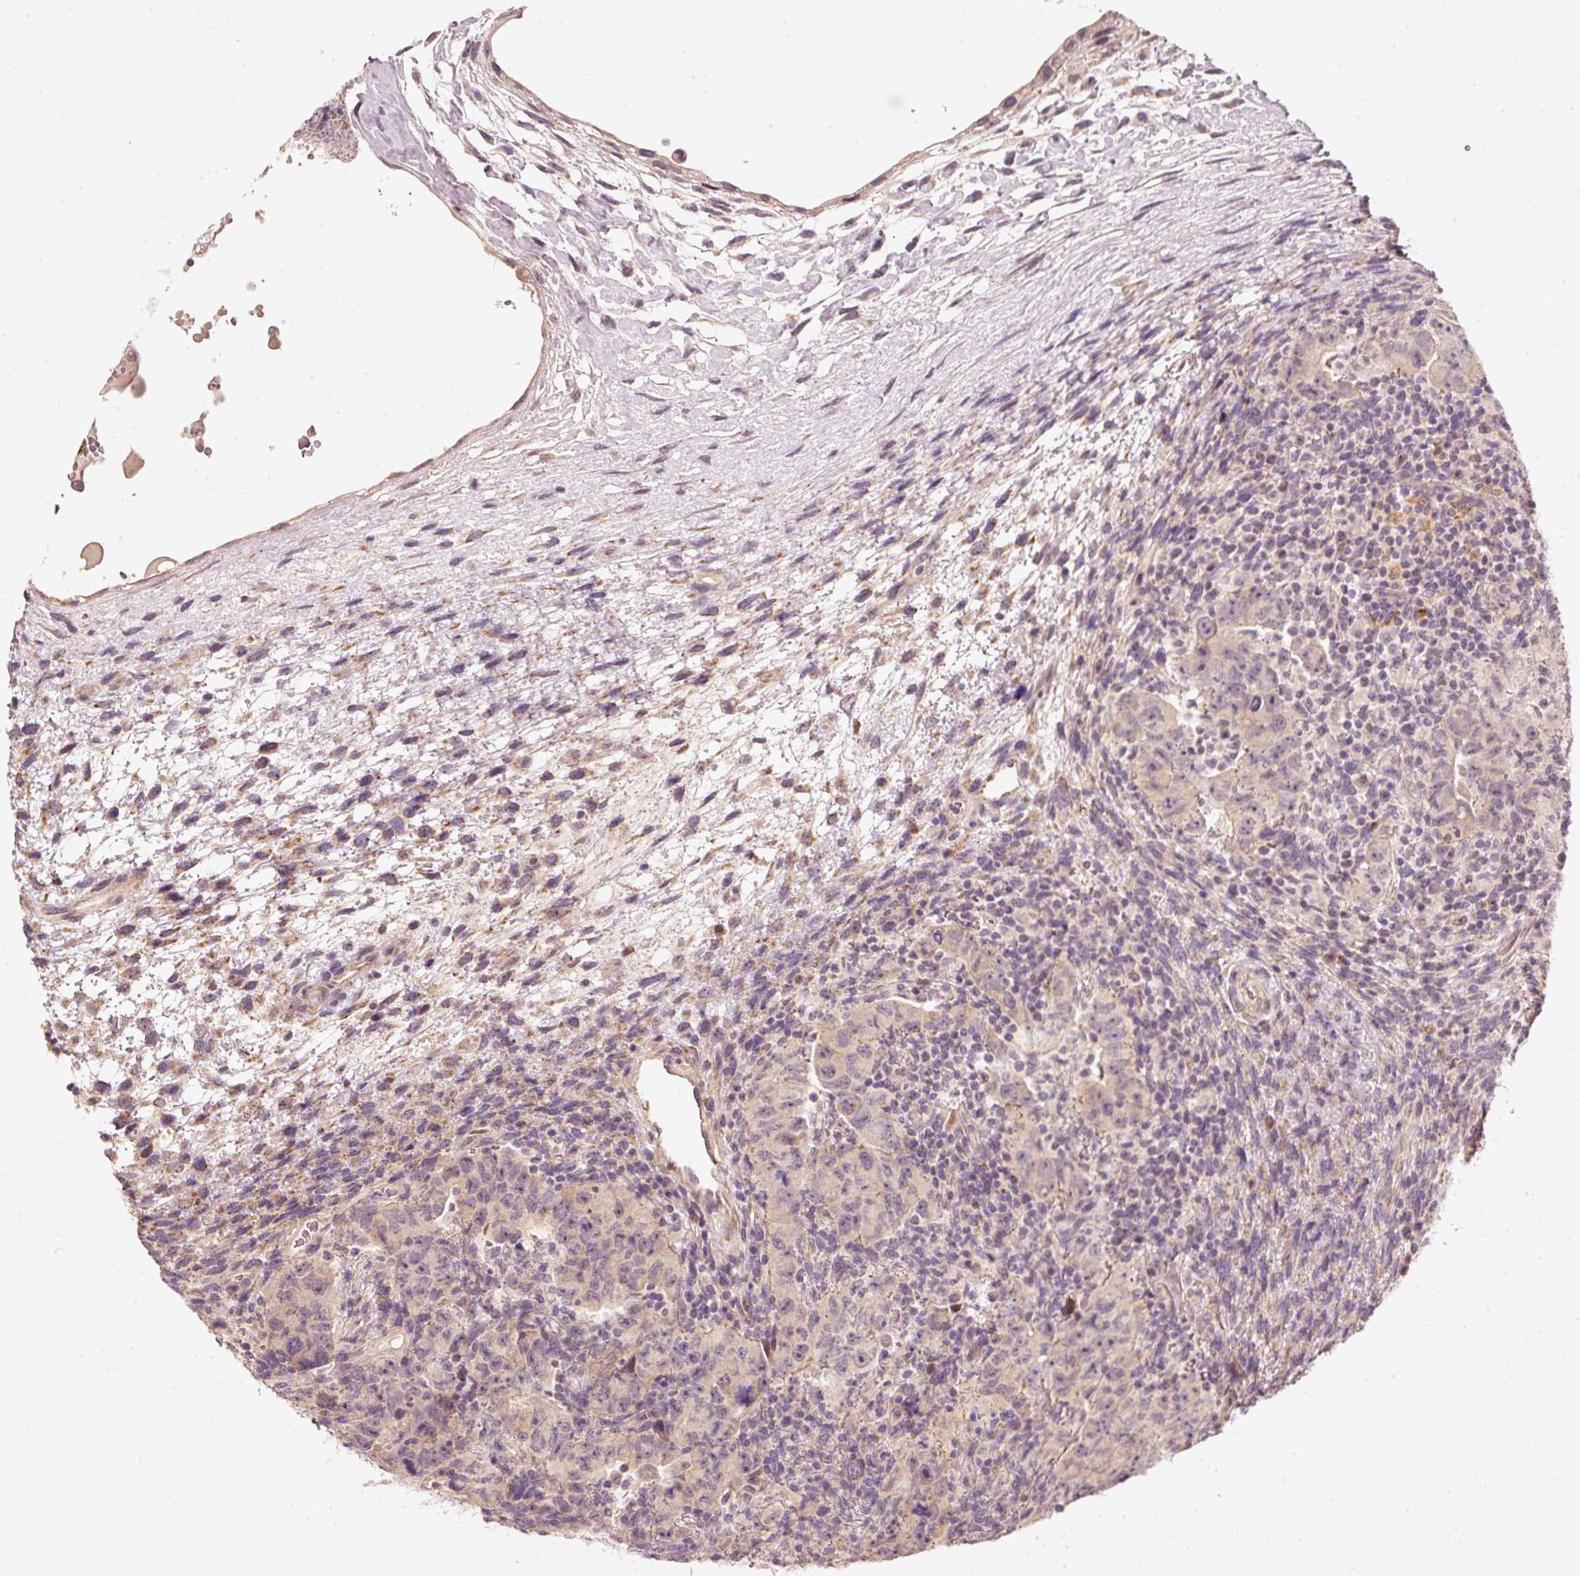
{"staining": {"intensity": "negative", "quantity": "none", "location": "none"}, "tissue": "testis cancer", "cell_type": "Tumor cells", "image_type": "cancer", "snomed": [{"axis": "morphology", "description": "Carcinoma, Embryonal, NOS"}, {"axis": "topography", "description": "Testis"}], "caption": "Testis cancer (embryonal carcinoma) stained for a protein using immunohistochemistry demonstrates no staining tumor cells.", "gene": "ARHGAP22", "patient": {"sex": "male", "age": 24}}